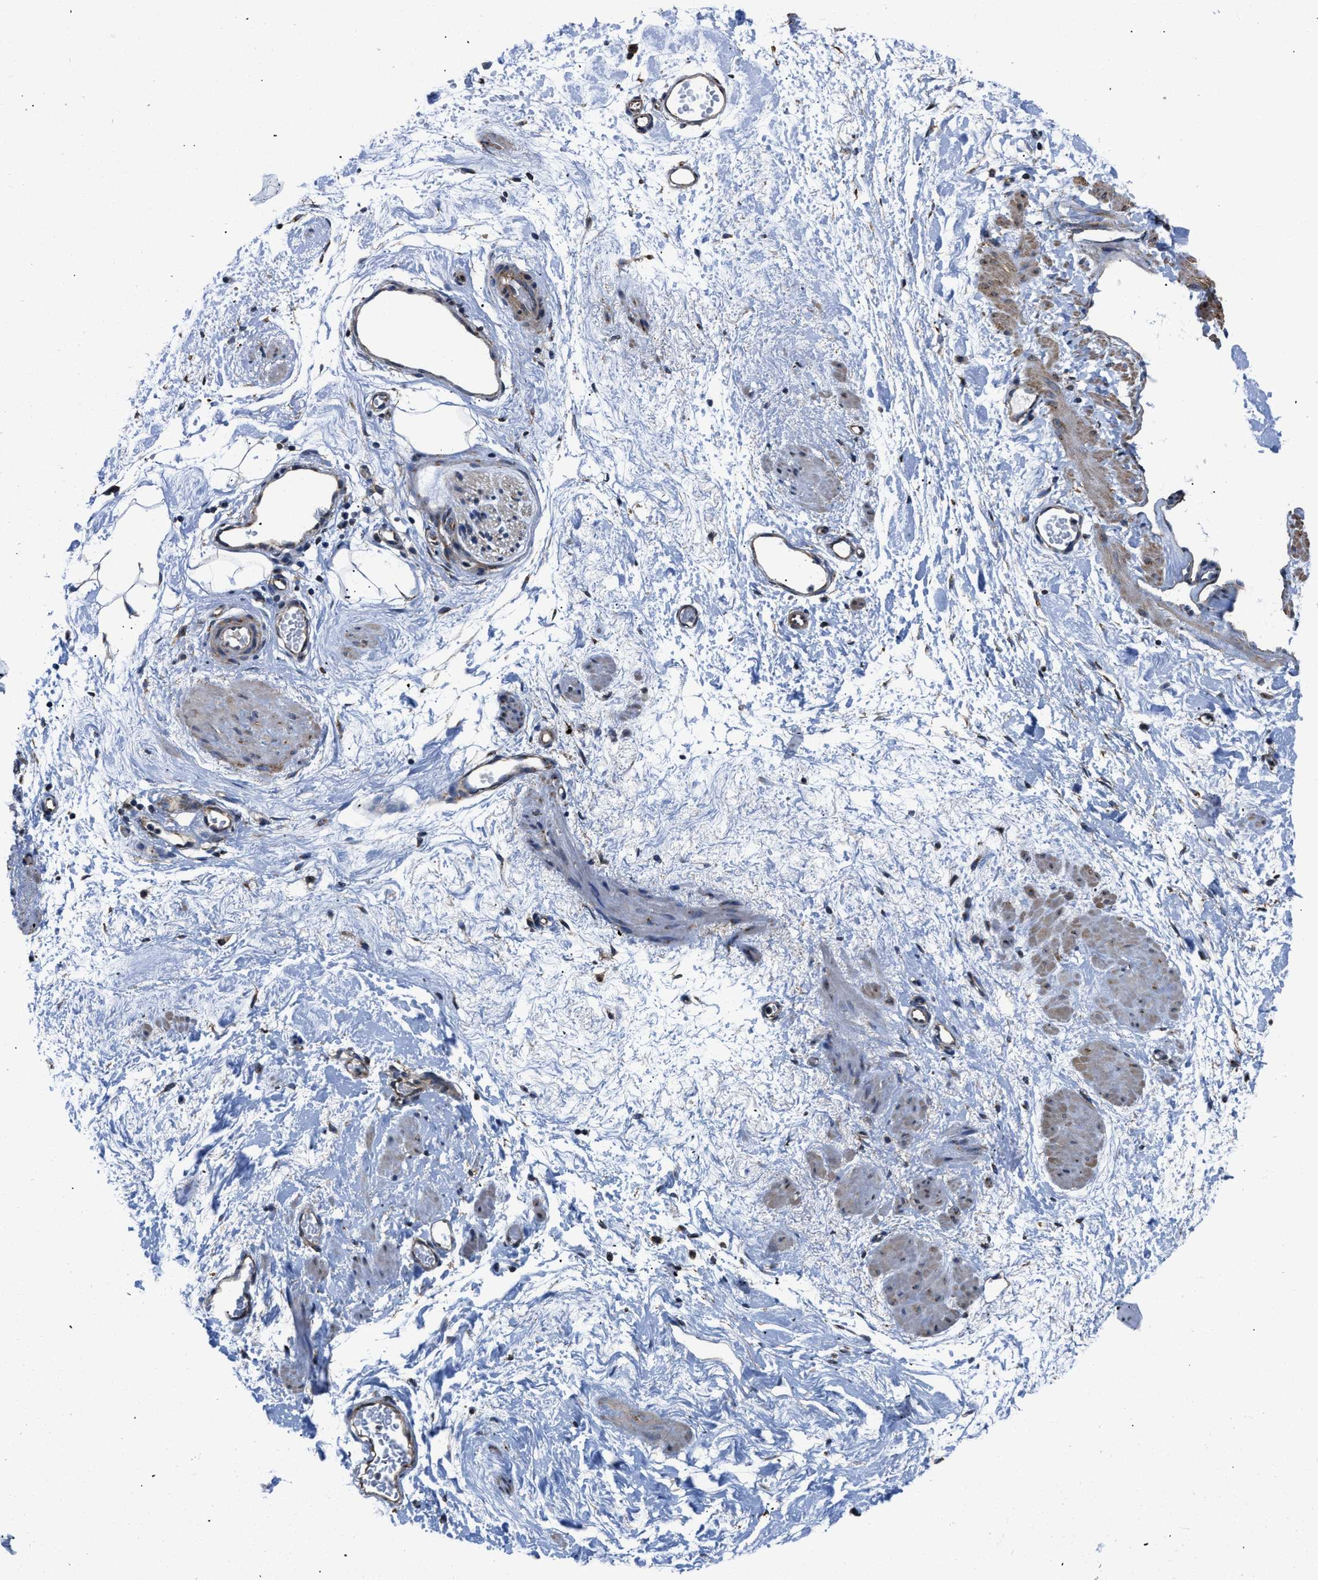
{"staining": {"intensity": "weak", "quantity": ">75%", "location": "cytoplasmic/membranous"}, "tissue": "adipose tissue", "cell_type": "Adipocytes", "image_type": "normal", "snomed": [{"axis": "morphology", "description": "Normal tissue, NOS"}, {"axis": "topography", "description": "Soft tissue"}], "caption": "Adipocytes exhibit low levels of weak cytoplasmic/membranous positivity in about >75% of cells in normal human adipose tissue.", "gene": "CEP128", "patient": {"sex": "male", "age": 72}}